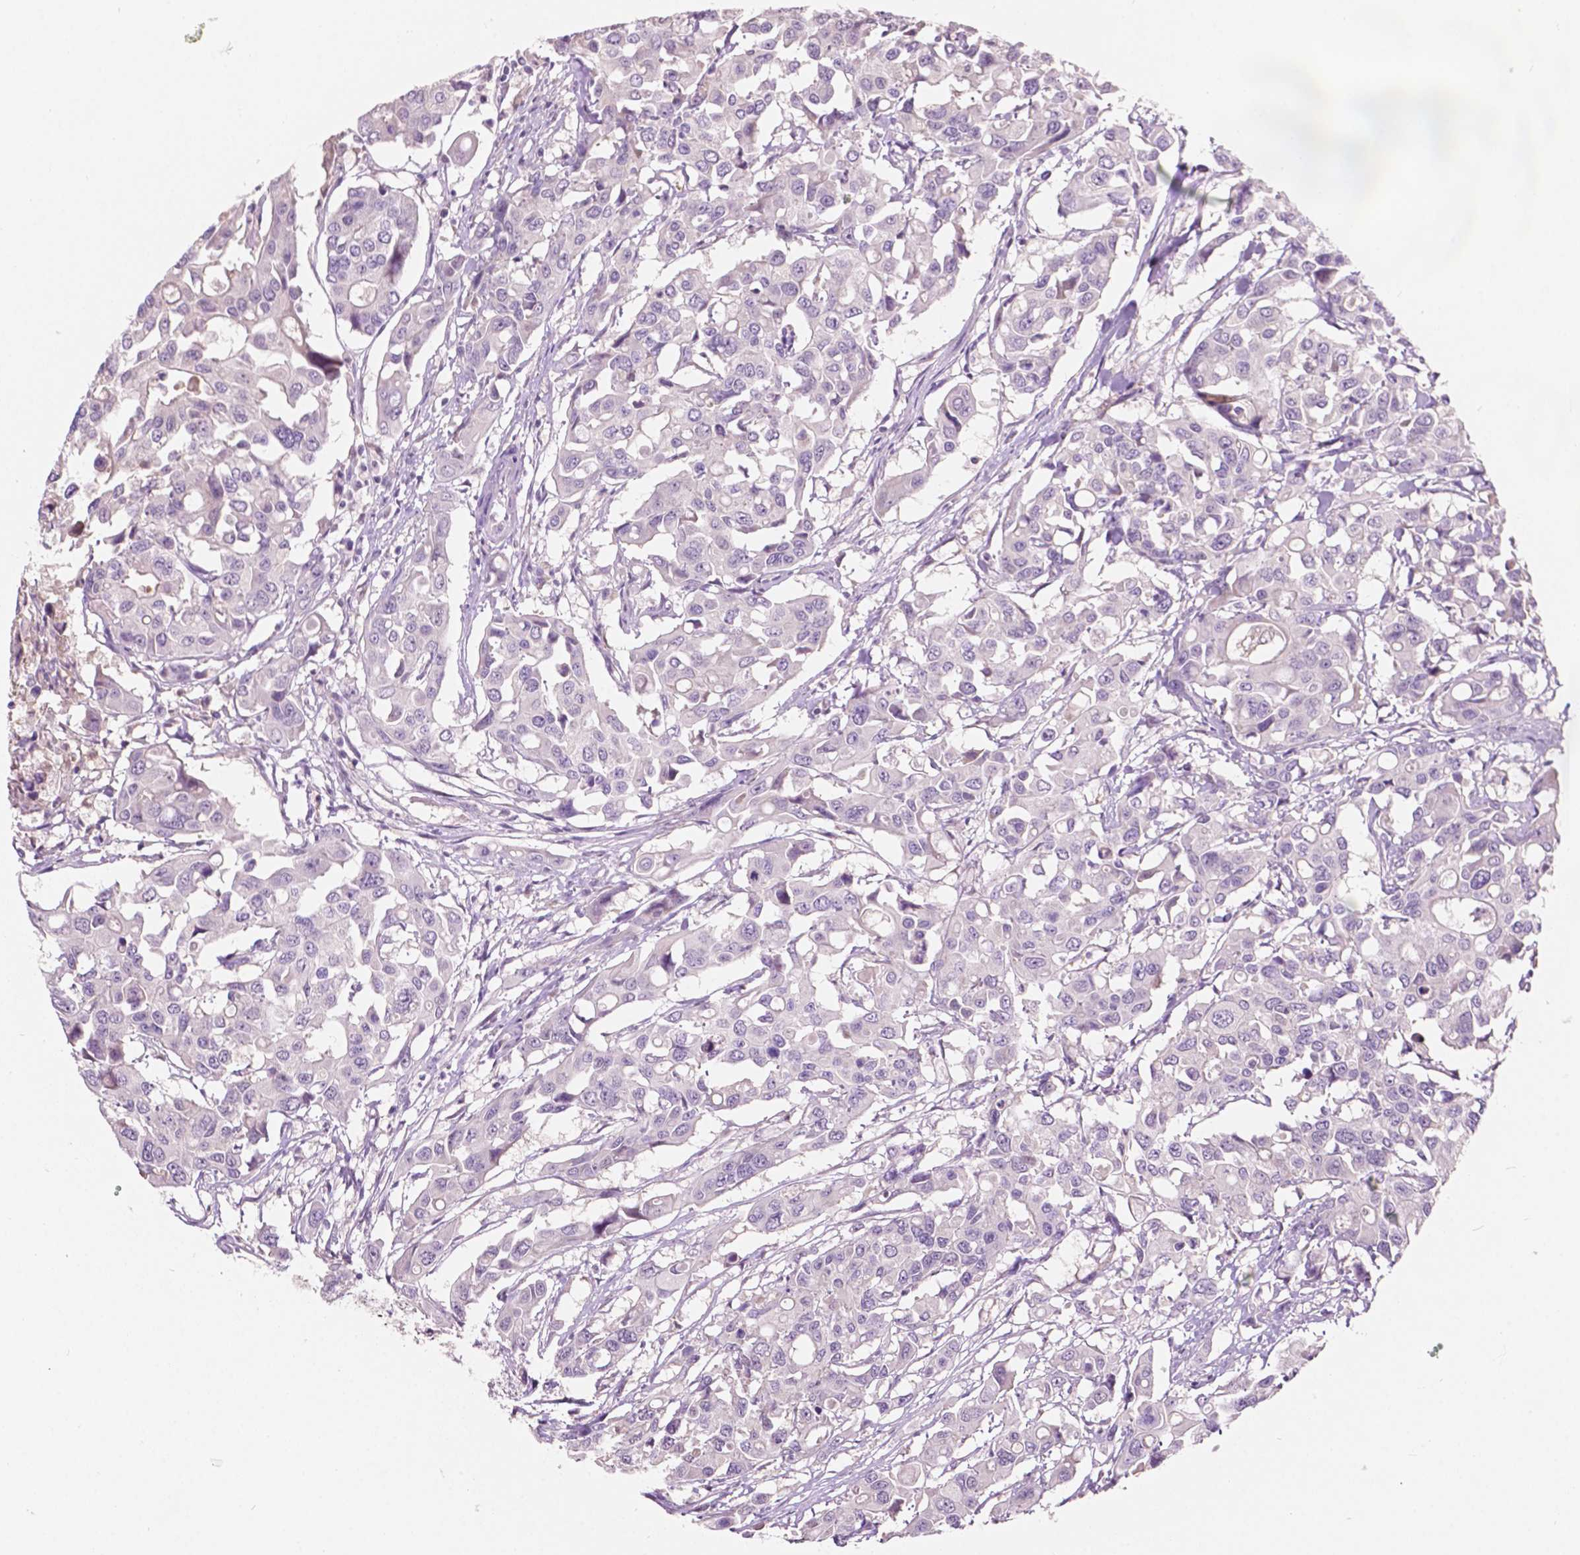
{"staining": {"intensity": "negative", "quantity": "none", "location": "none"}, "tissue": "colorectal cancer", "cell_type": "Tumor cells", "image_type": "cancer", "snomed": [{"axis": "morphology", "description": "Adenocarcinoma, NOS"}, {"axis": "topography", "description": "Colon"}], "caption": "An IHC image of adenocarcinoma (colorectal) is shown. There is no staining in tumor cells of adenocarcinoma (colorectal).", "gene": "TM6SF2", "patient": {"sex": "male", "age": 77}}